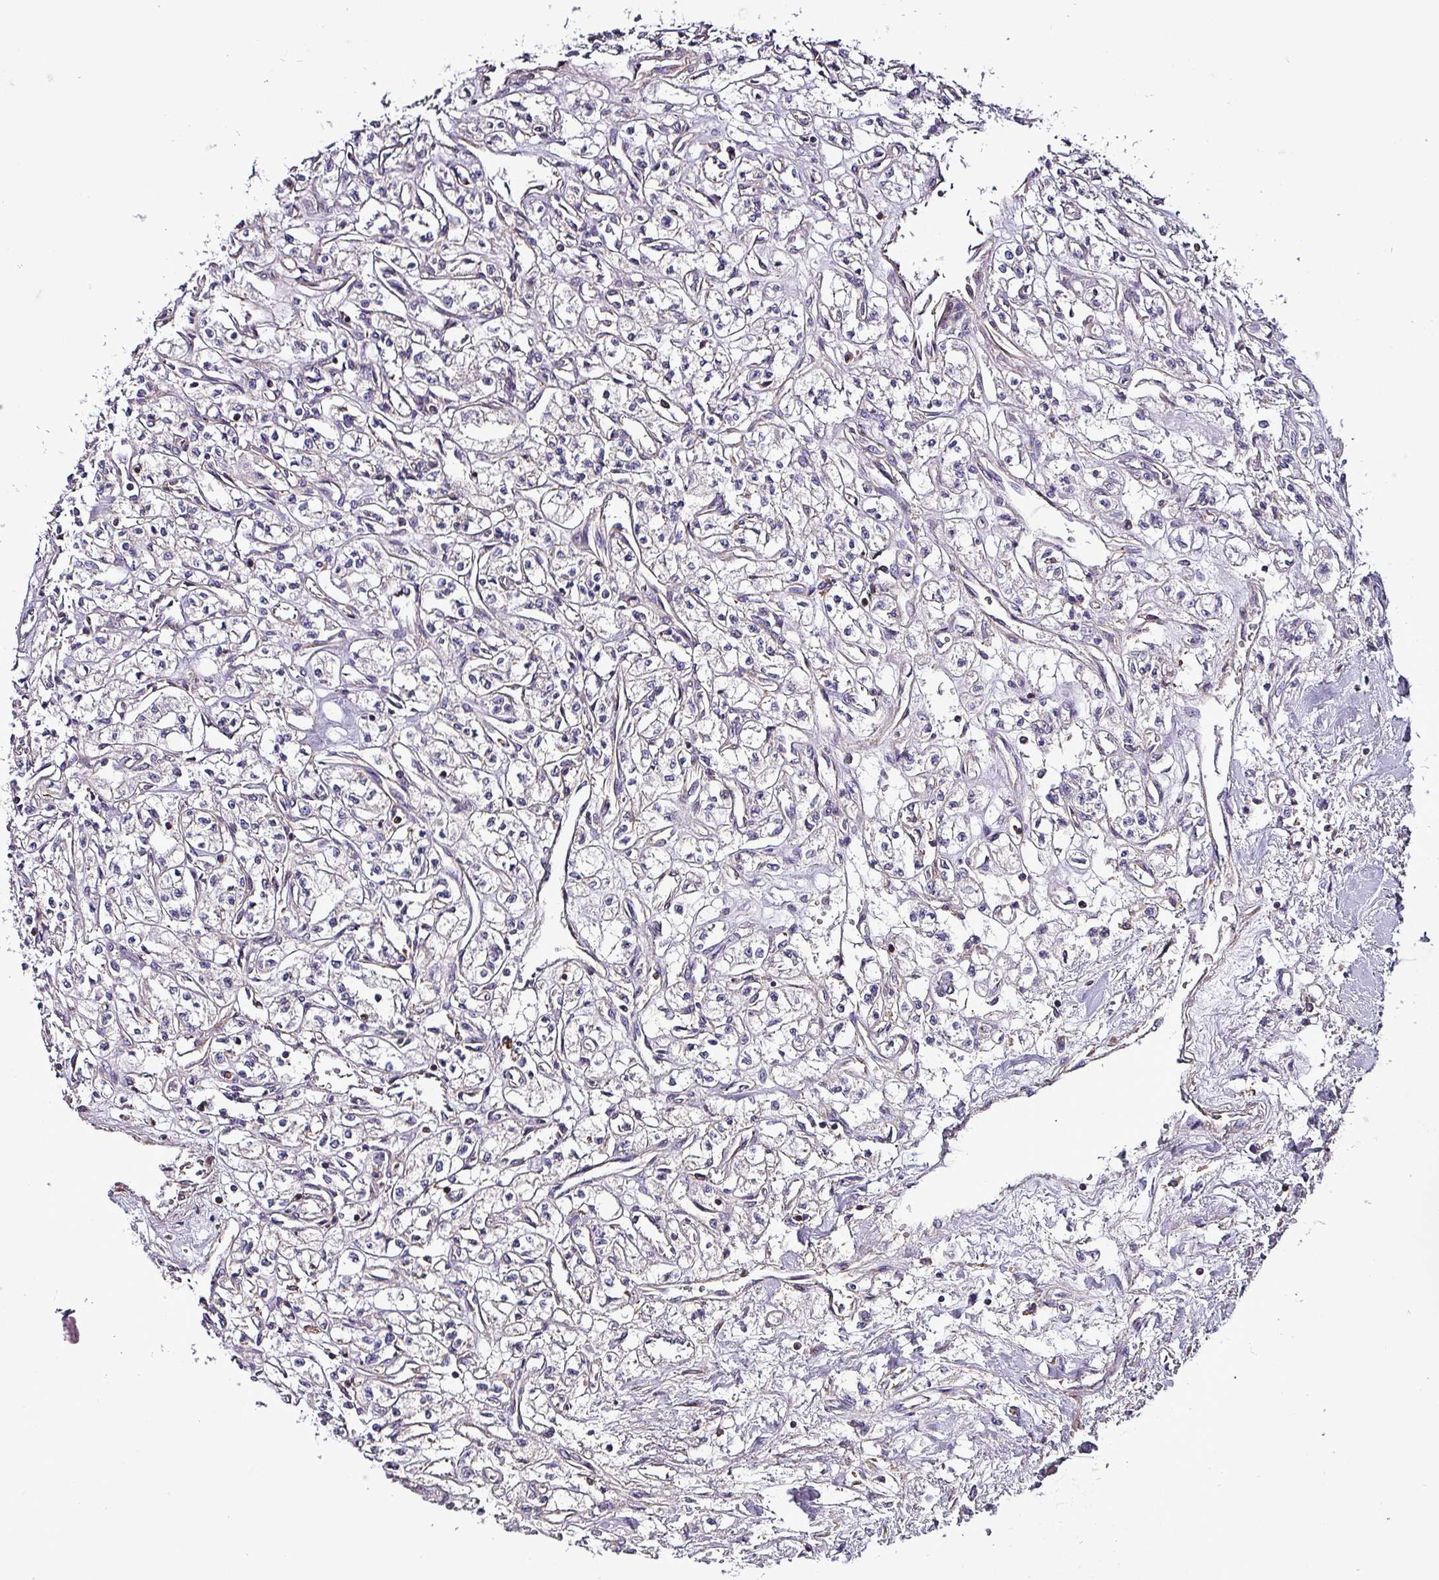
{"staining": {"intensity": "negative", "quantity": "none", "location": "none"}, "tissue": "renal cancer", "cell_type": "Tumor cells", "image_type": "cancer", "snomed": [{"axis": "morphology", "description": "Adenocarcinoma, NOS"}, {"axis": "topography", "description": "Kidney"}], "caption": "Renal cancer (adenocarcinoma) stained for a protein using immunohistochemistry (IHC) exhibits no expression tumor cells.", "gene": "VAMP4", "patient": {"sex": "male", "age": 56}}